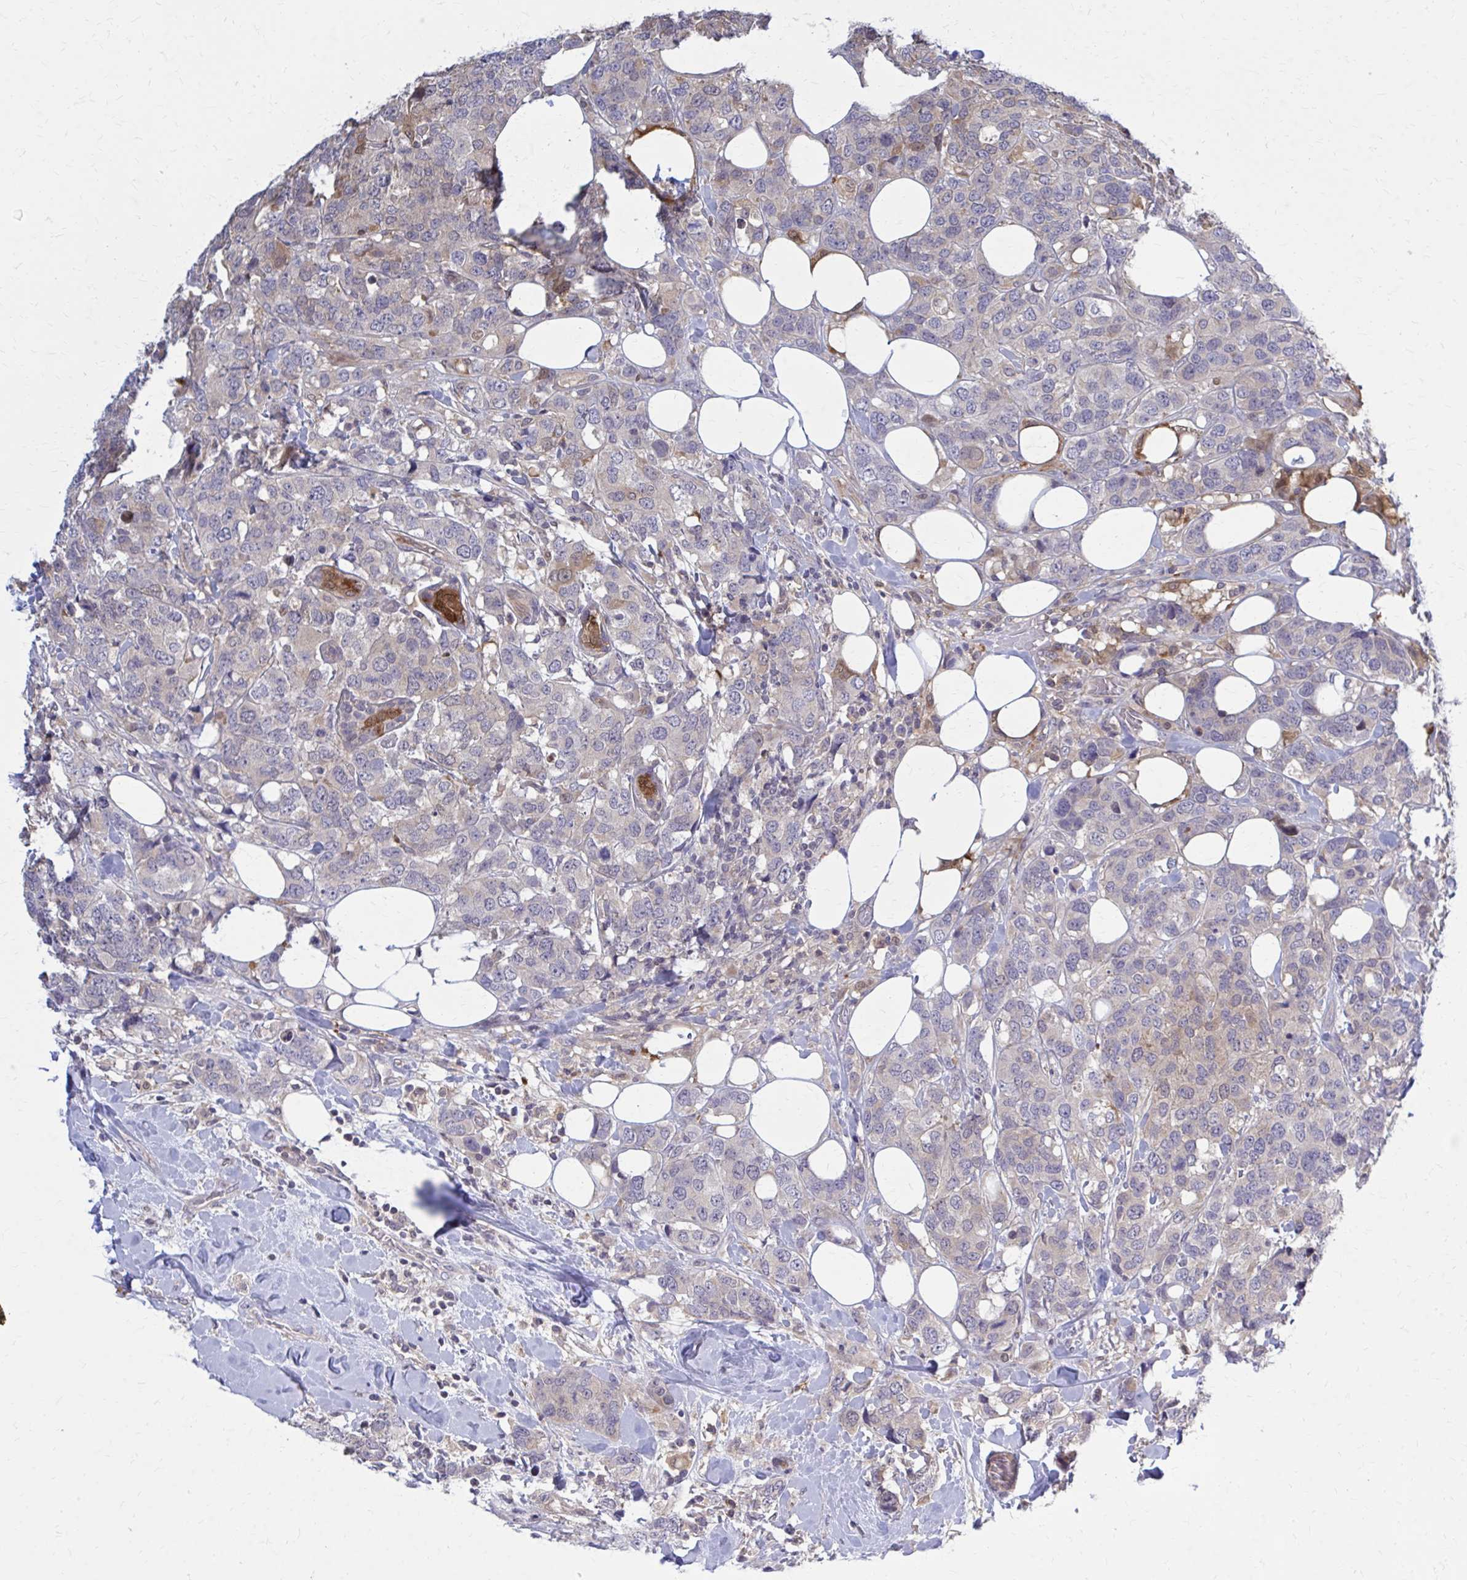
{"staining": {"intensity": "weak", "quantity": "<25%", "location": "cytoplasmic/membranous"}, "tissue": "breast cancer", "cell_type": "Tumor cells", "image_type": "cancer", "snomed": [{"axis": "morphology", "description": "Lobular carcinoma"}, {"axis": "topography", "description": "Breast"}], "caption": "Image shows no significant protein staining in tumor cells of breast lobular carcinoma.", "gene": "DBI", "patient": {"sex": "female", "age": 59}}